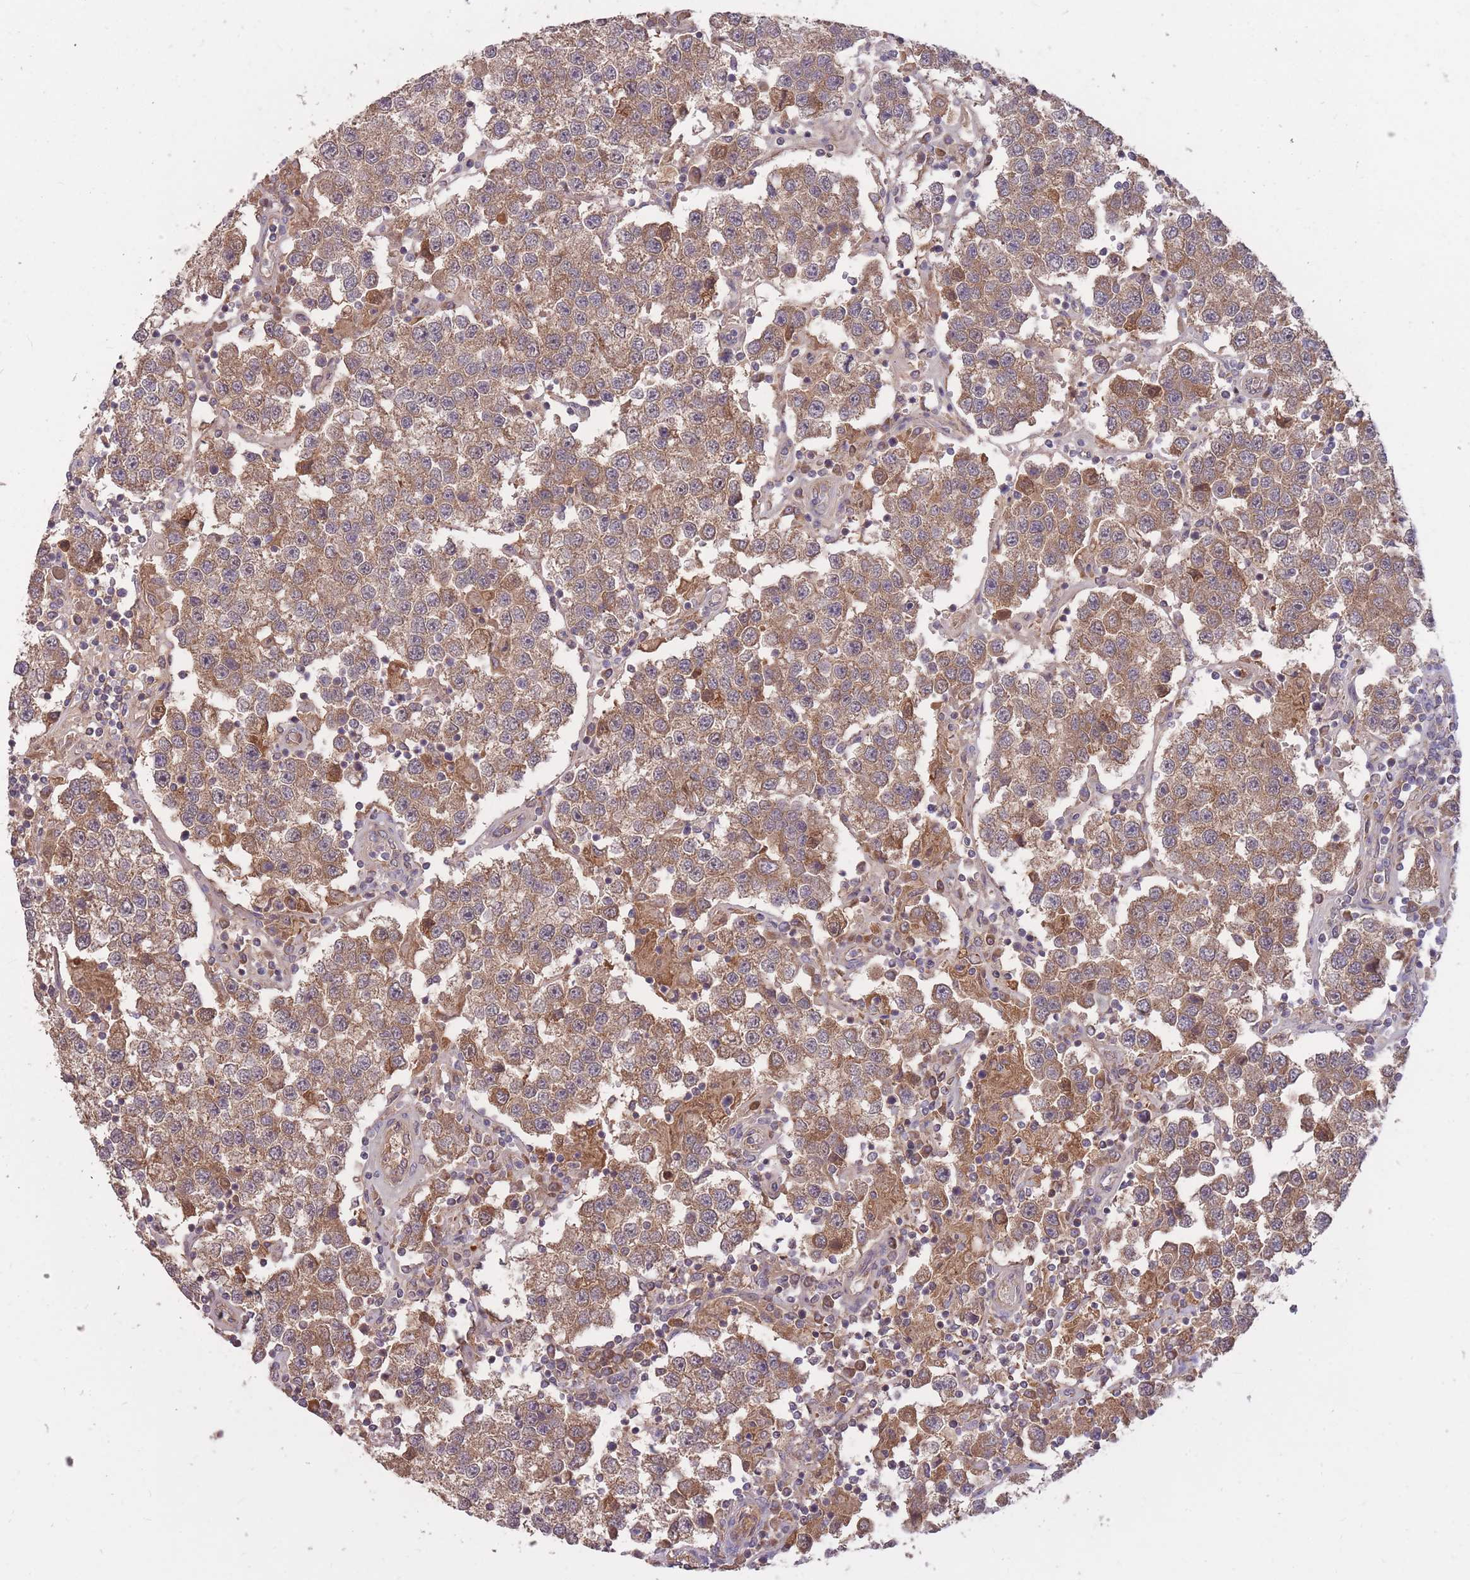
{"staining": {"intensity": "moderate", "quantity": ">75%", "location": "cytoplasmic/membranous"}, "tissue": "testis cancer", "cell_type": "Tumor cells", "image_type": "cancer", "snomed": [{"axis": "morphology", "description": "Seminoma, NOS"}, {"axis": "topography", "description": "Testis"}], "caption": "Immunohistochemistry of testis cancer demonstrates medium levels of moderate cytoplasmic/membranous expression in approximately >75% of tumor cells.", "gene": "IGF2BP2", "patient": {"sex": "male", "age": 37}}